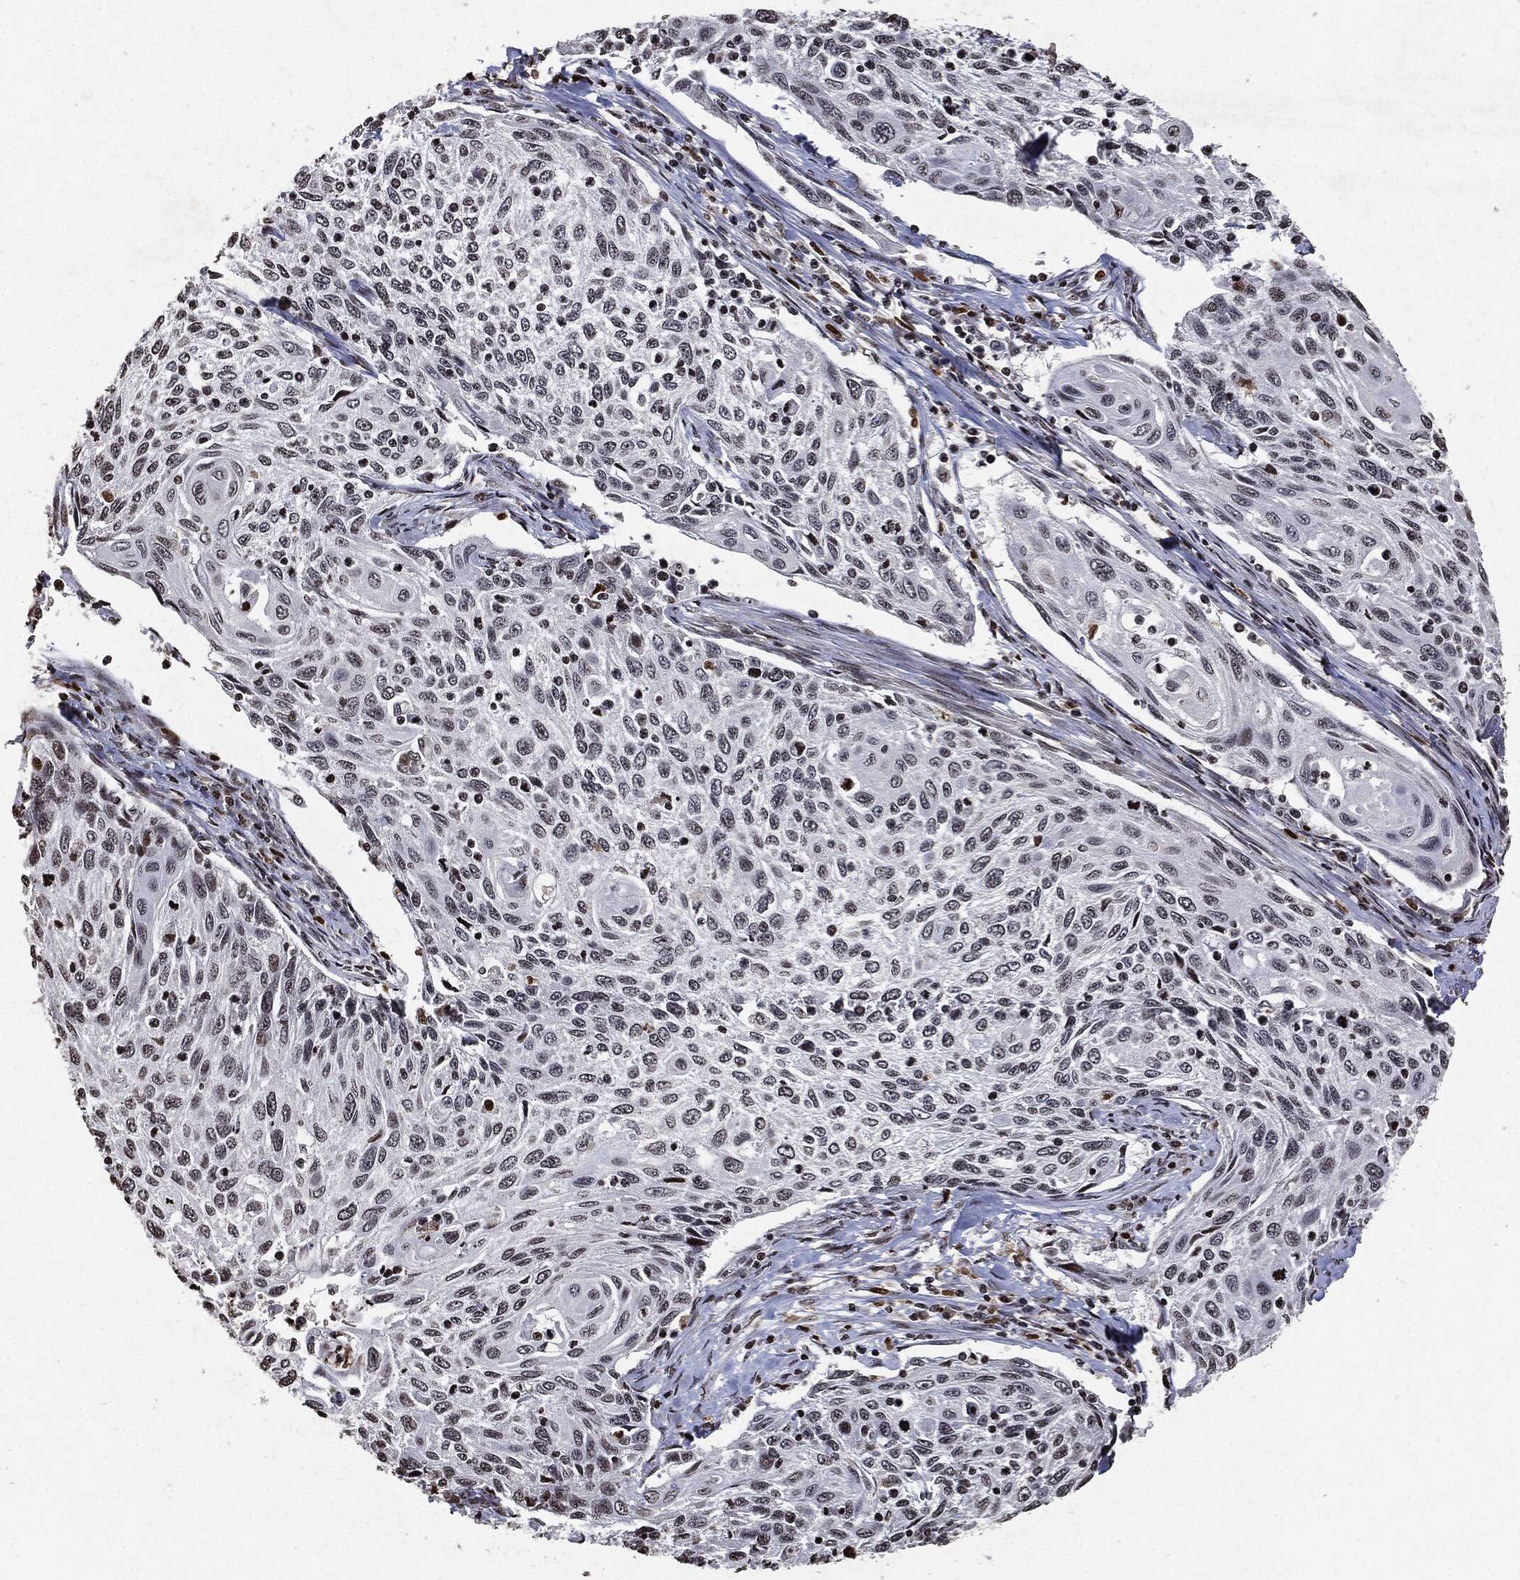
{"staining": {"intensity": "negative", "quantity": "none", "location": "none"}, "tissue": "cervical cancer", "cell_type": "Tumor cells", "image_type": "cancer", "snomed": [{"axis": "morphology", "description": "Squamous cell carcinoma, NOS"}, {"axis": "topography", "description": "Cervix"}], "caption": "The image displays no staining of tumor cells in squamous cell carcinoma (cervical).", "gene": "JUN", "patient": {"sex": "female", "age": 70}}